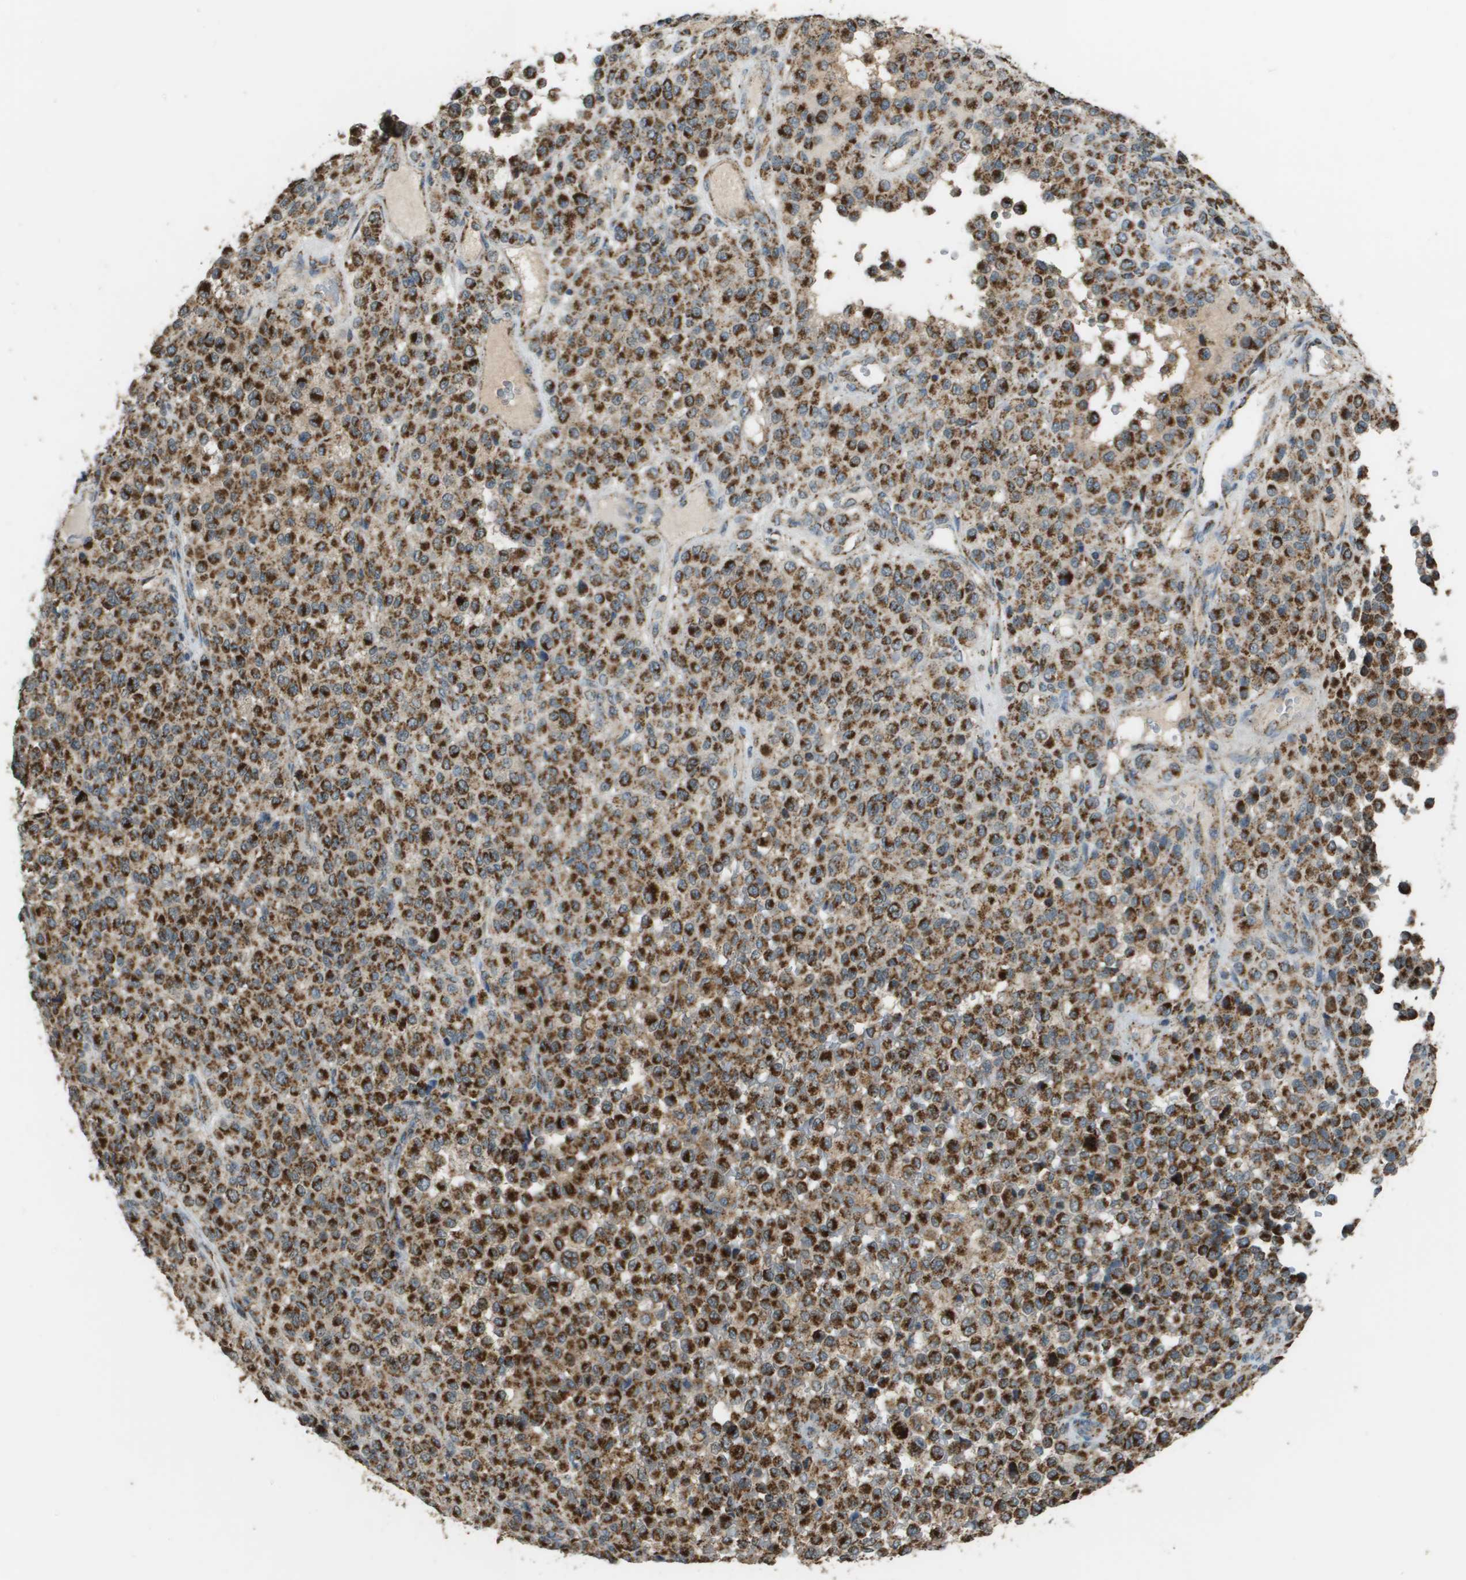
{"staining": {"intensity": "strong", "quantity": ">75%", "location": "cytoplasmic/membranous"}, "tissue": "melanoma", "cell_type": "Tumor cells", "image_type": "cancer", "snomed": [{"axis": "morphology", "description": "Malignant melanoma, Metastatic site"}, {"axis": "topography", "description": "Pancreas"}], "caption": "Tumor cells exhibit high levels of strong cytoplasmic/membranous staining in approximately >75% of cells in human malignant melanoma (metastatic site).", "gene": "FH", "patient": {"sex": "female", "age": 30}}